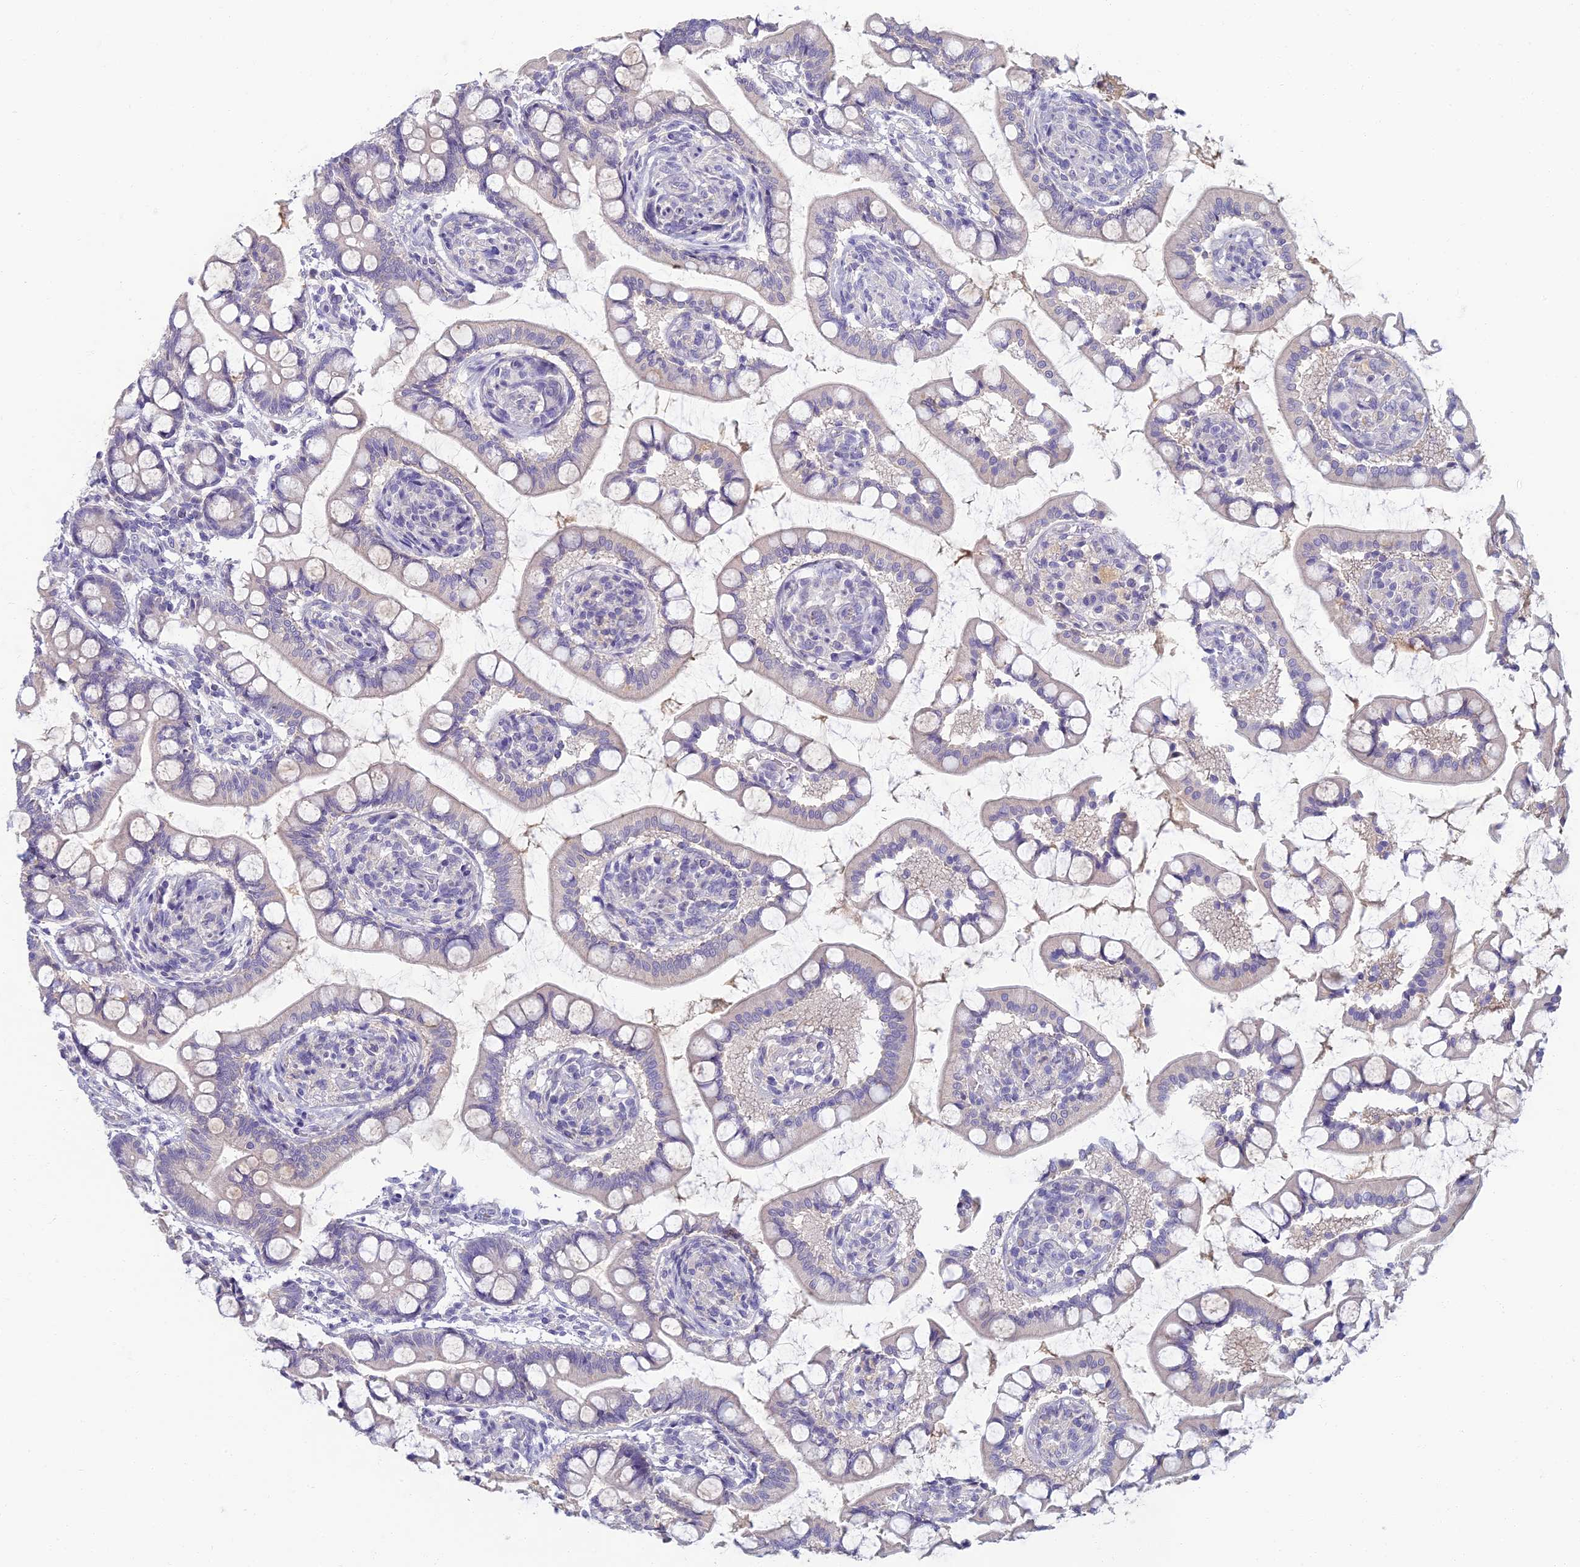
{"staining": {"intensity": "weak", "quantity": "<25%", "location": "cytoplasmic/membranous"}, "tissue": "small intestine", "cell_type": "Glandular cells", "image_type": "normal", "snomed": [{"axis": "morphology", "description": "Normal tissue, NOS"}, {"axis": "topography", "description": "Small intestine"}], "caption": "This is an immunohistochemistry image of benign human small intestine. There is no expression in glandular cells.", "gene": "SLC25A41", "patient": {"sex": "male", "age": 52}}